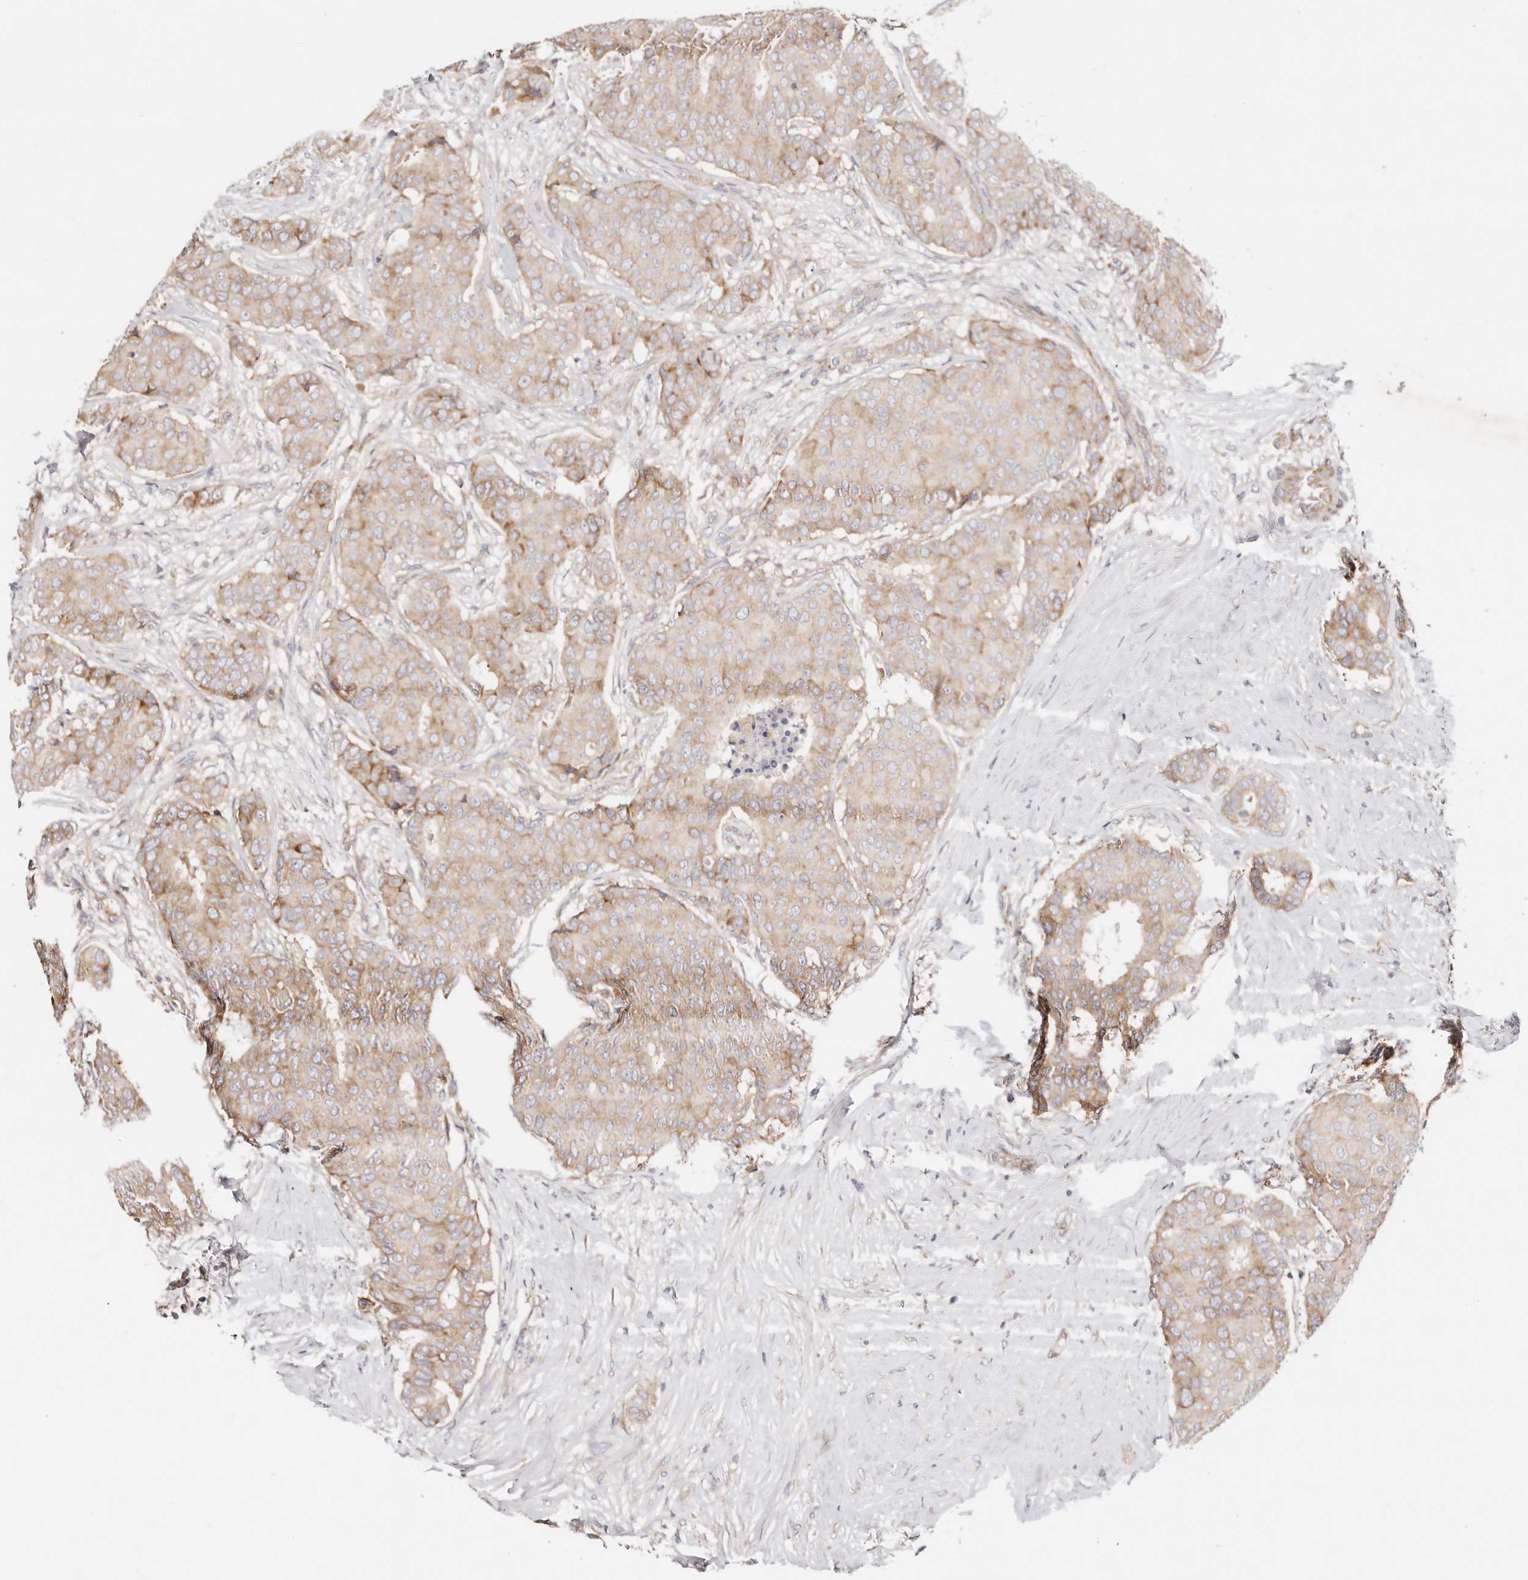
{"staining": {"intensity": "moderate", "quantity": ">75%", "location": "cytoplasmic/membranous"}, "tissue": "breast cancer", "cell_type": "Tumor cells", "image_type": "cancer", "snomed": [{"axis": "morphology", "description": "Duct carcinoma"}, {"axis": "topography", "description": "Breast"}], "caption": "A high-resolution image shows IHC staining of breast cancer, which reveals moderate cytoplasmic/membranous expression in about >75% of tumor cells.", "gene": "GNA13", "patient": {"sex": "female", "age": 75}}